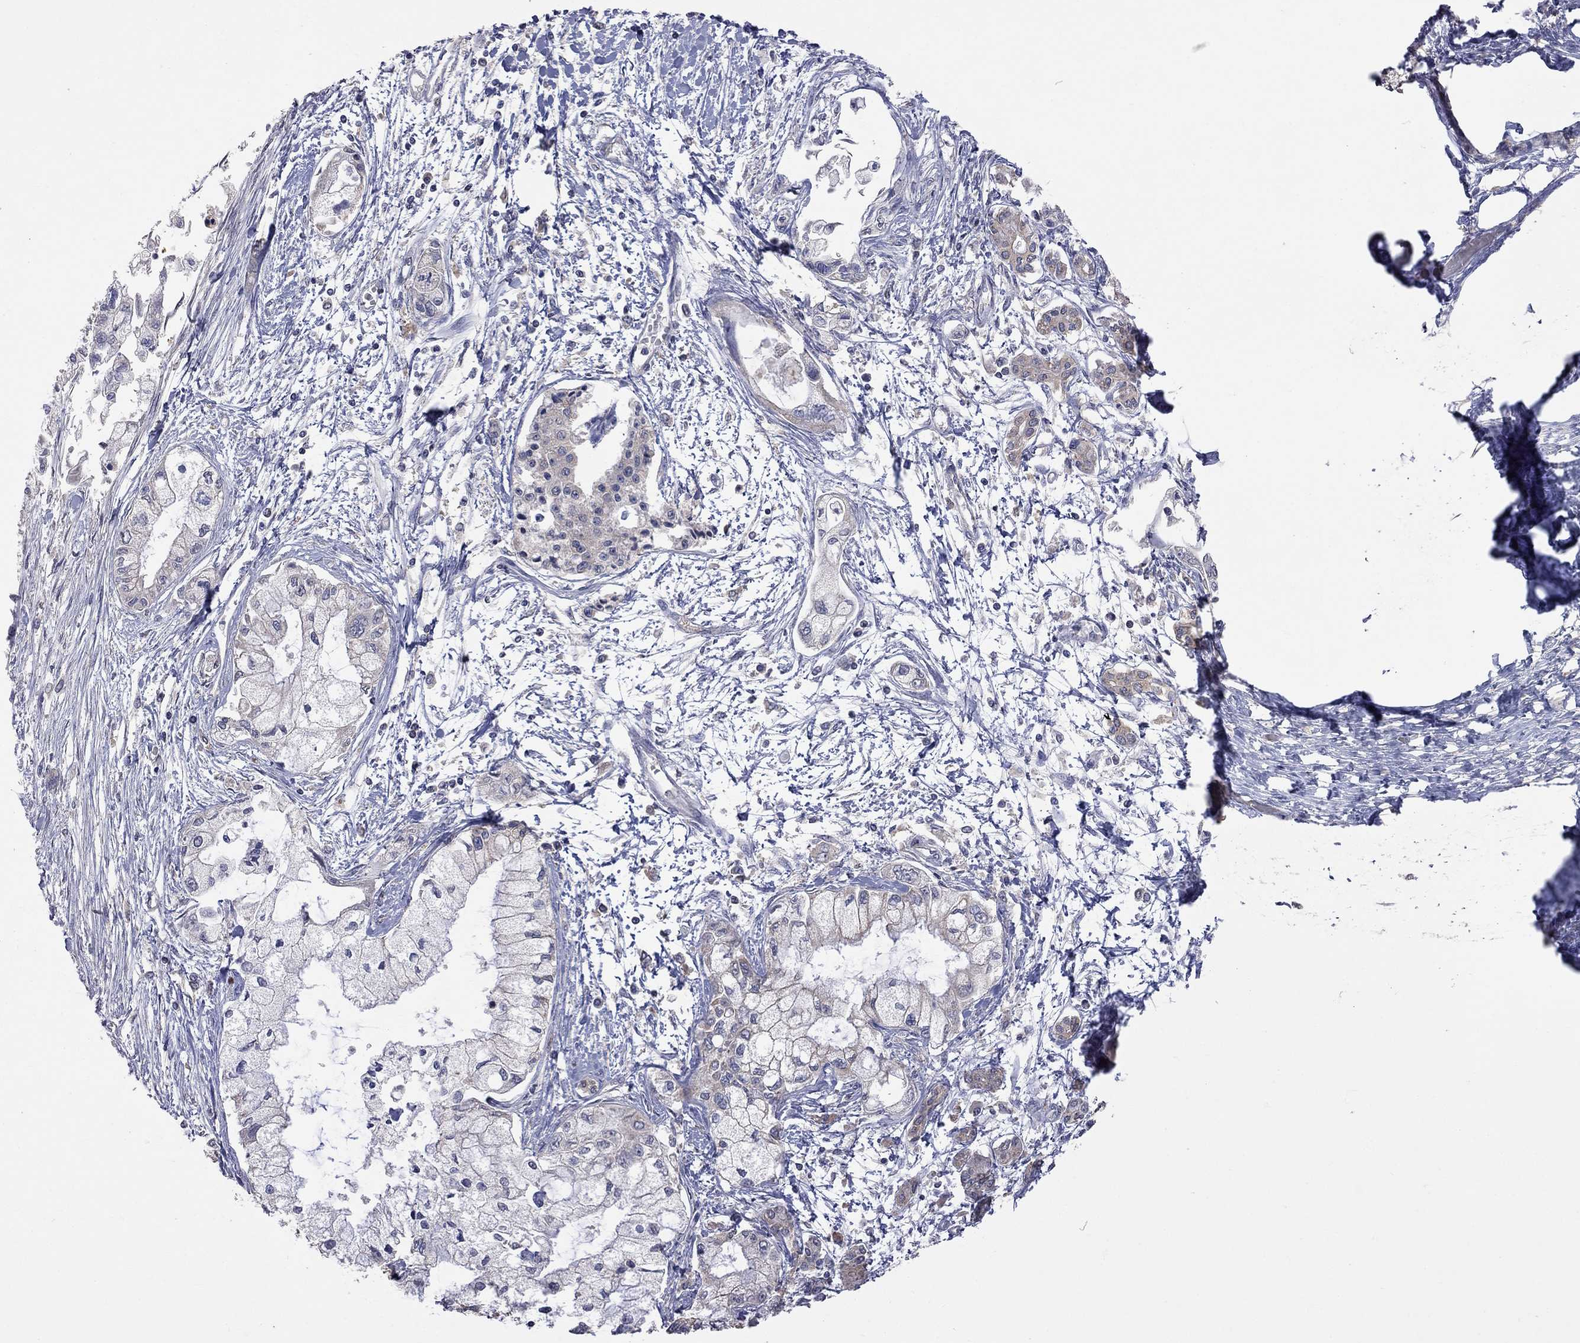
{"staining": {"intensity": "negative", "quantity": "none", "location": "none"}, "tissue": "pancreatic cancer", "cell_type": "Tumor cells", "image_type": "cancer", "snomed": [{"axis": "morphology", "description": "Adenocarcinoma, NOS"}, {"axis": "topography", "description": "Pancreas"}], "caption": "DAB (3,3'-diaminobenzidine) immunohistochemical staining of human pancreatic cancer (adenocarcinoma) shows no significant staining in tumor cells.", "gene": "HTR6", "patient": {"sex": "male", "age": 54}}